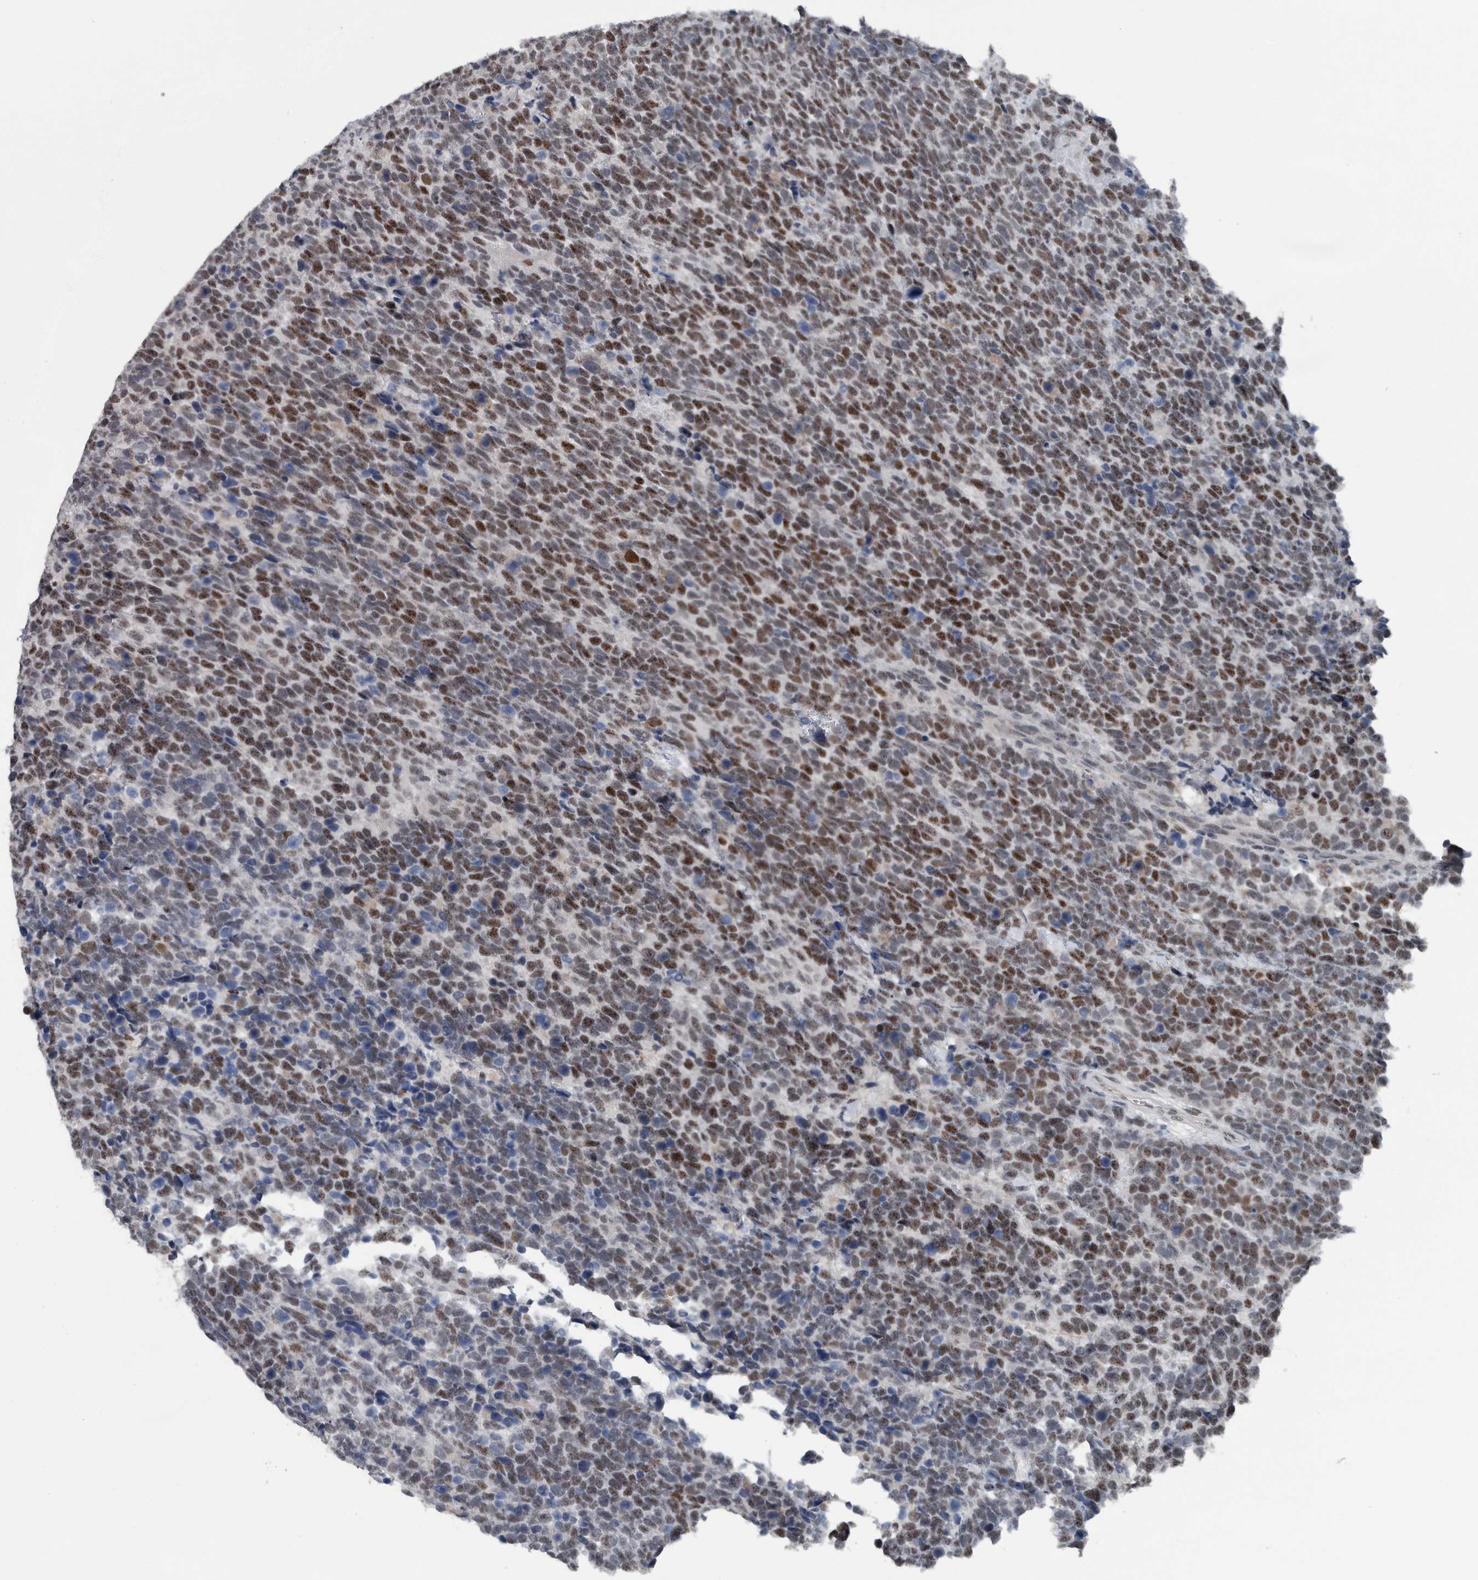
{"staining": {"intensity": "moderate", "quantity": ">75%", "location": "nuclear"}, "tissue": "urothelial cancer", "cell_type": "Tumor cells", "image_type": "cancer", "snomed": [{"axis": "morphology", "description": "Urothelial carcinoma, High grade"}, {"axis": "topography", "description": "Urinary bladder"}], "caption": "This histopathology image reveals urothelial cancer stained with IHC to label a protein in brown. The nuclear of tumor cells show moderate positivity for the protein. Nuclei are counter-stained blue.", "gene": "ZBTB21", "patient": {"sex": "female", "age": 82}}